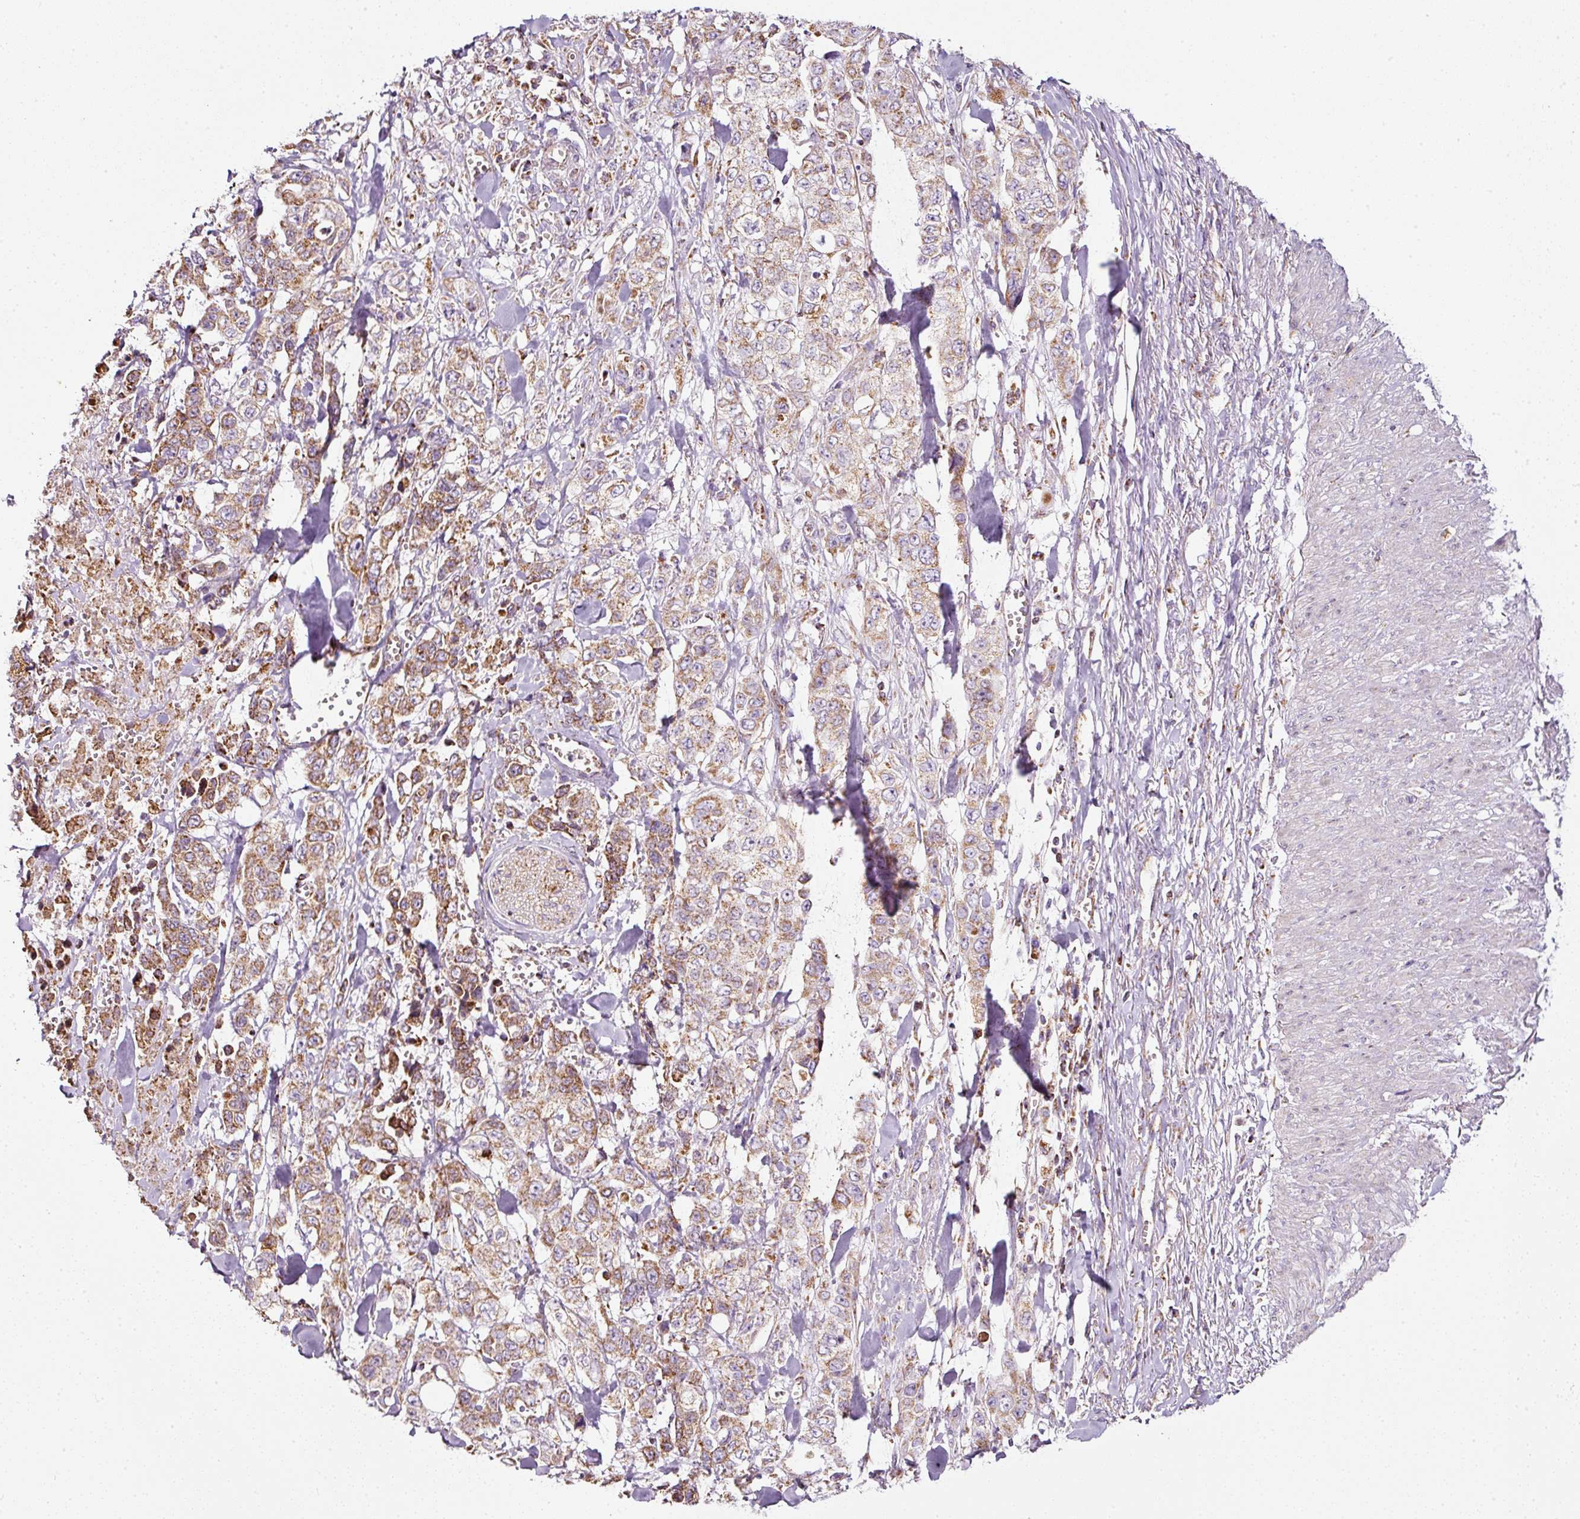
{"staining": {"intensity": "moderate", "quantity": "25%-75%", "location": "cytoplasmic/membranous"}, "tissue": "stomach cancer", "cell_type": "Tumor cells", "image_type": "cancer", "snomed": [{"axis": "morphology", "description": "Adenocarcinoma, NOS"}, {"axis": "topography", "description": "Stomach, upper"}], "caption": "Stomach cancer tissue reveals moderate cytoplasmic/membranous positivity in approximately 25%-75% of tumor cells, visualized by immunohistochemistry.", "gene": "SDHA", "patient": {"sex": "male", "age": 62}}